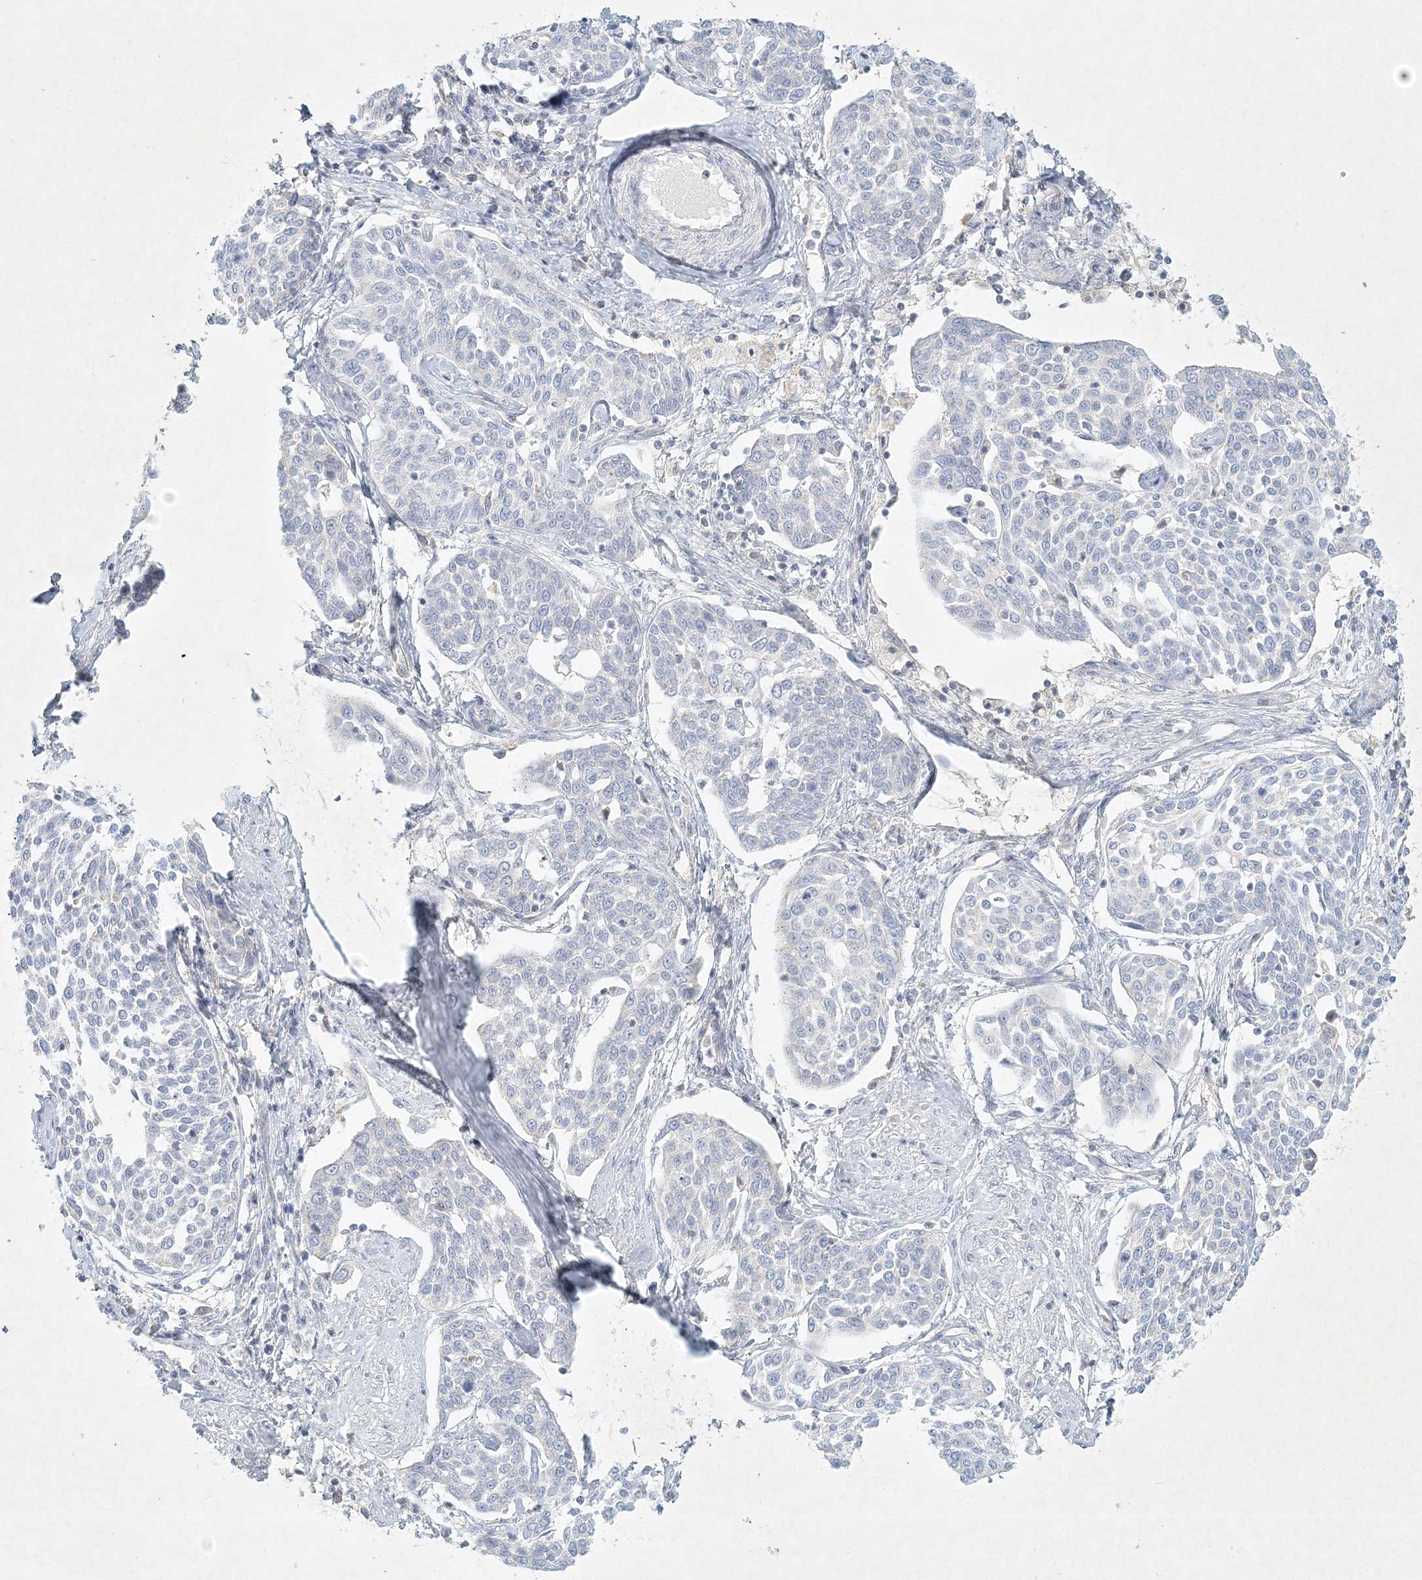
{"staining": {"intensity": "negative", "quantity": "none", "location": "none"}, "tissue": "cervical cancer", "cell_type": "Tumor cells", "image_type": "cancer", "snomed": [{"axis": "morphology", "description": "Squamous cell carcinoma, NOS"}, {"axis": "topography", "description": "Cervix"}], "caption": "DAB immunohistochemical staining of human cervical cancer reveals no significant positivity in tumor cells.", "gene": "STK11IP", "patient": {"sex": "female", "age": 34}}